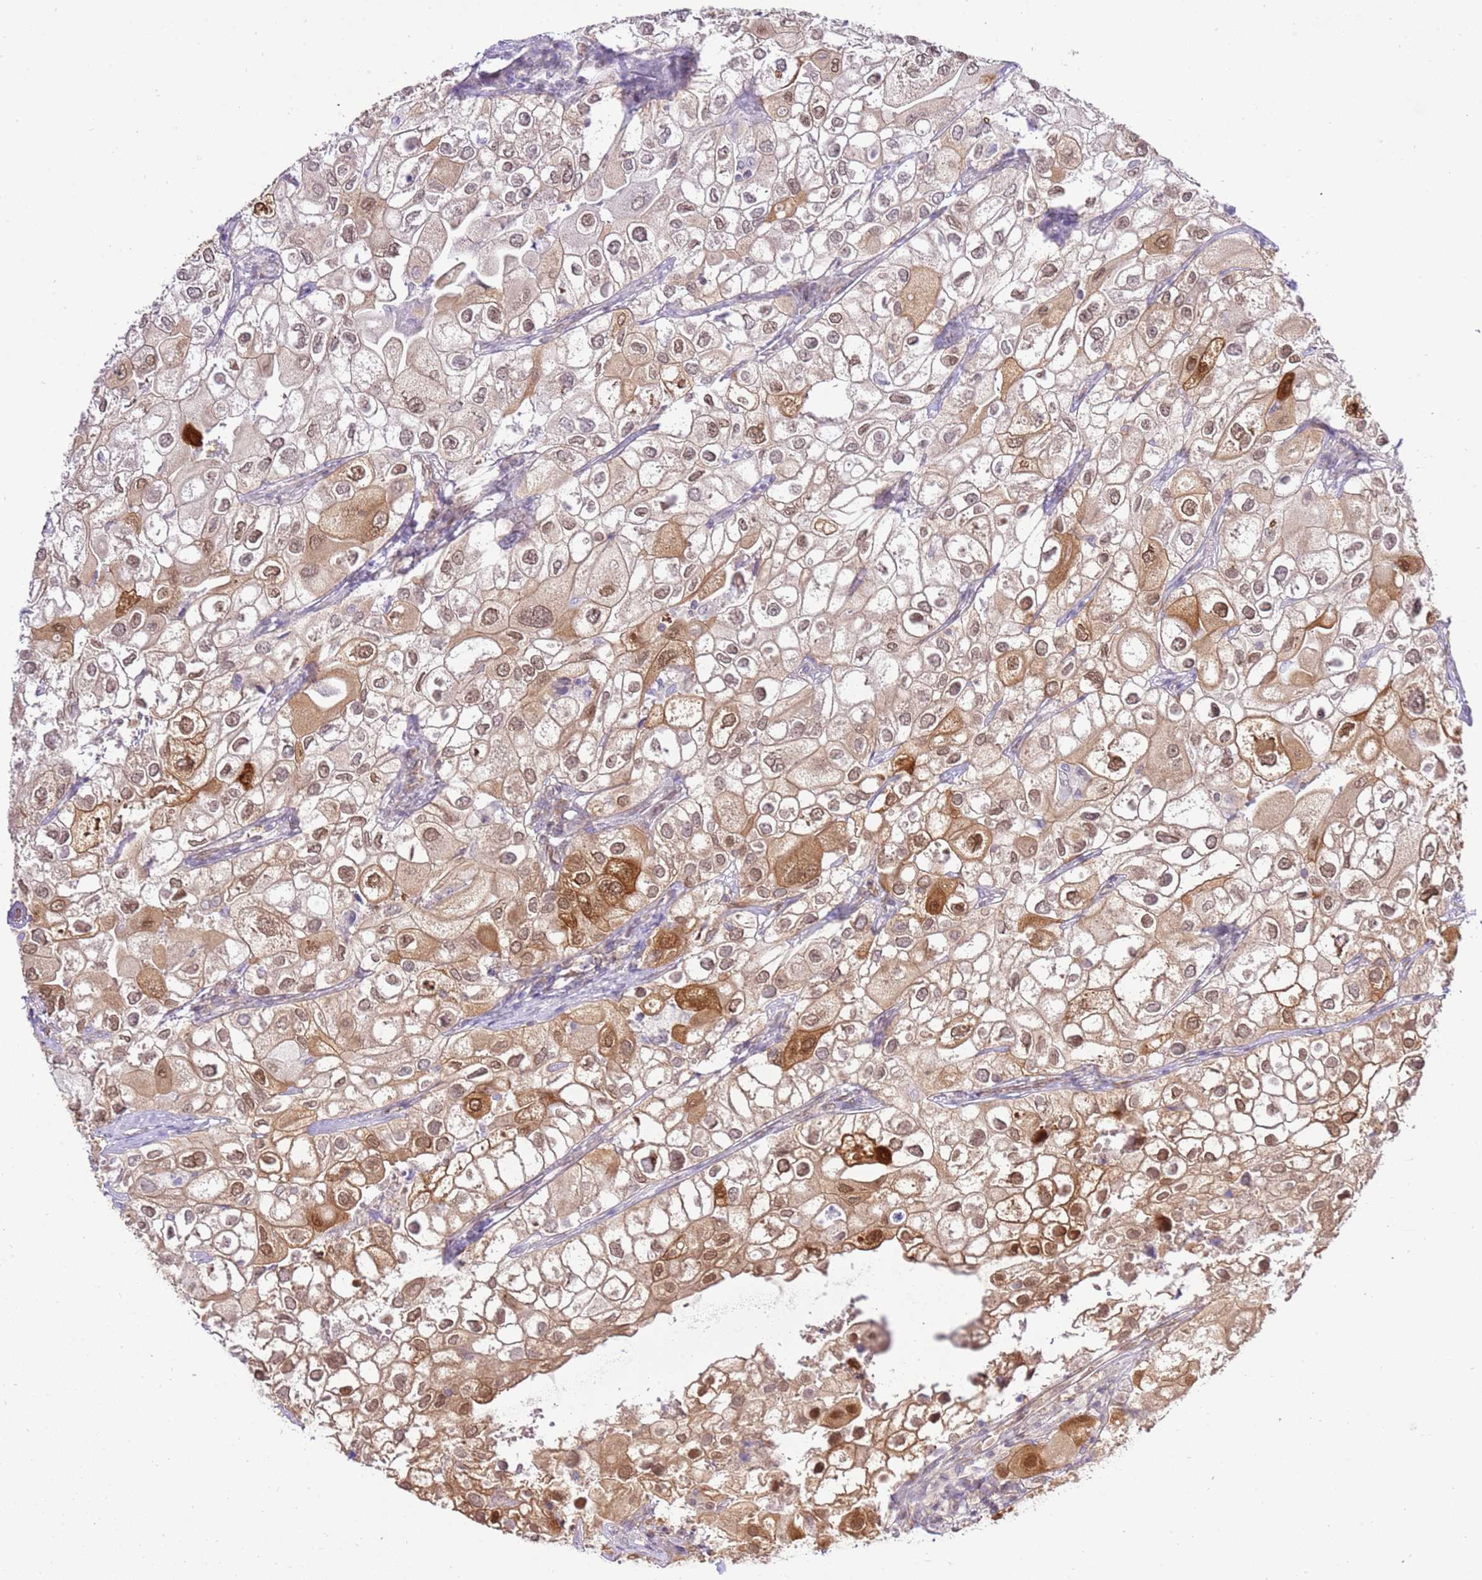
{"staining": {"intensity": "moderate", "quantity": "25%-75%", "location": "cytoplasmic/membranous,nuclear"}, "tissue": "urothelial cancer", "cell_type": "Tumor cells", "image_type": "cancer", "snomed": [{"axis": "morphology", "description": "Urothelial carcinoma, High grade"}, {"axis": "topography", "description": "Urinary bladder"}], "caption": "Immunohistochemistry staining of high-grade urothelial carcinoma, which exhibits medium levels of moderate cytoplasmic/membranous and nuclear staining in about 25%-75% of tumor cells indicating moderate cytoplasmic/membranous and nuclear protein positivity. The staining was performed using DAB (3,3'-diaminobenzidine) (brown) for protein detection and nuclei were counterstained in hematoxylin (blue).", "gene": "TRIM37", "patient": {"sex": "male", "age": 64}}